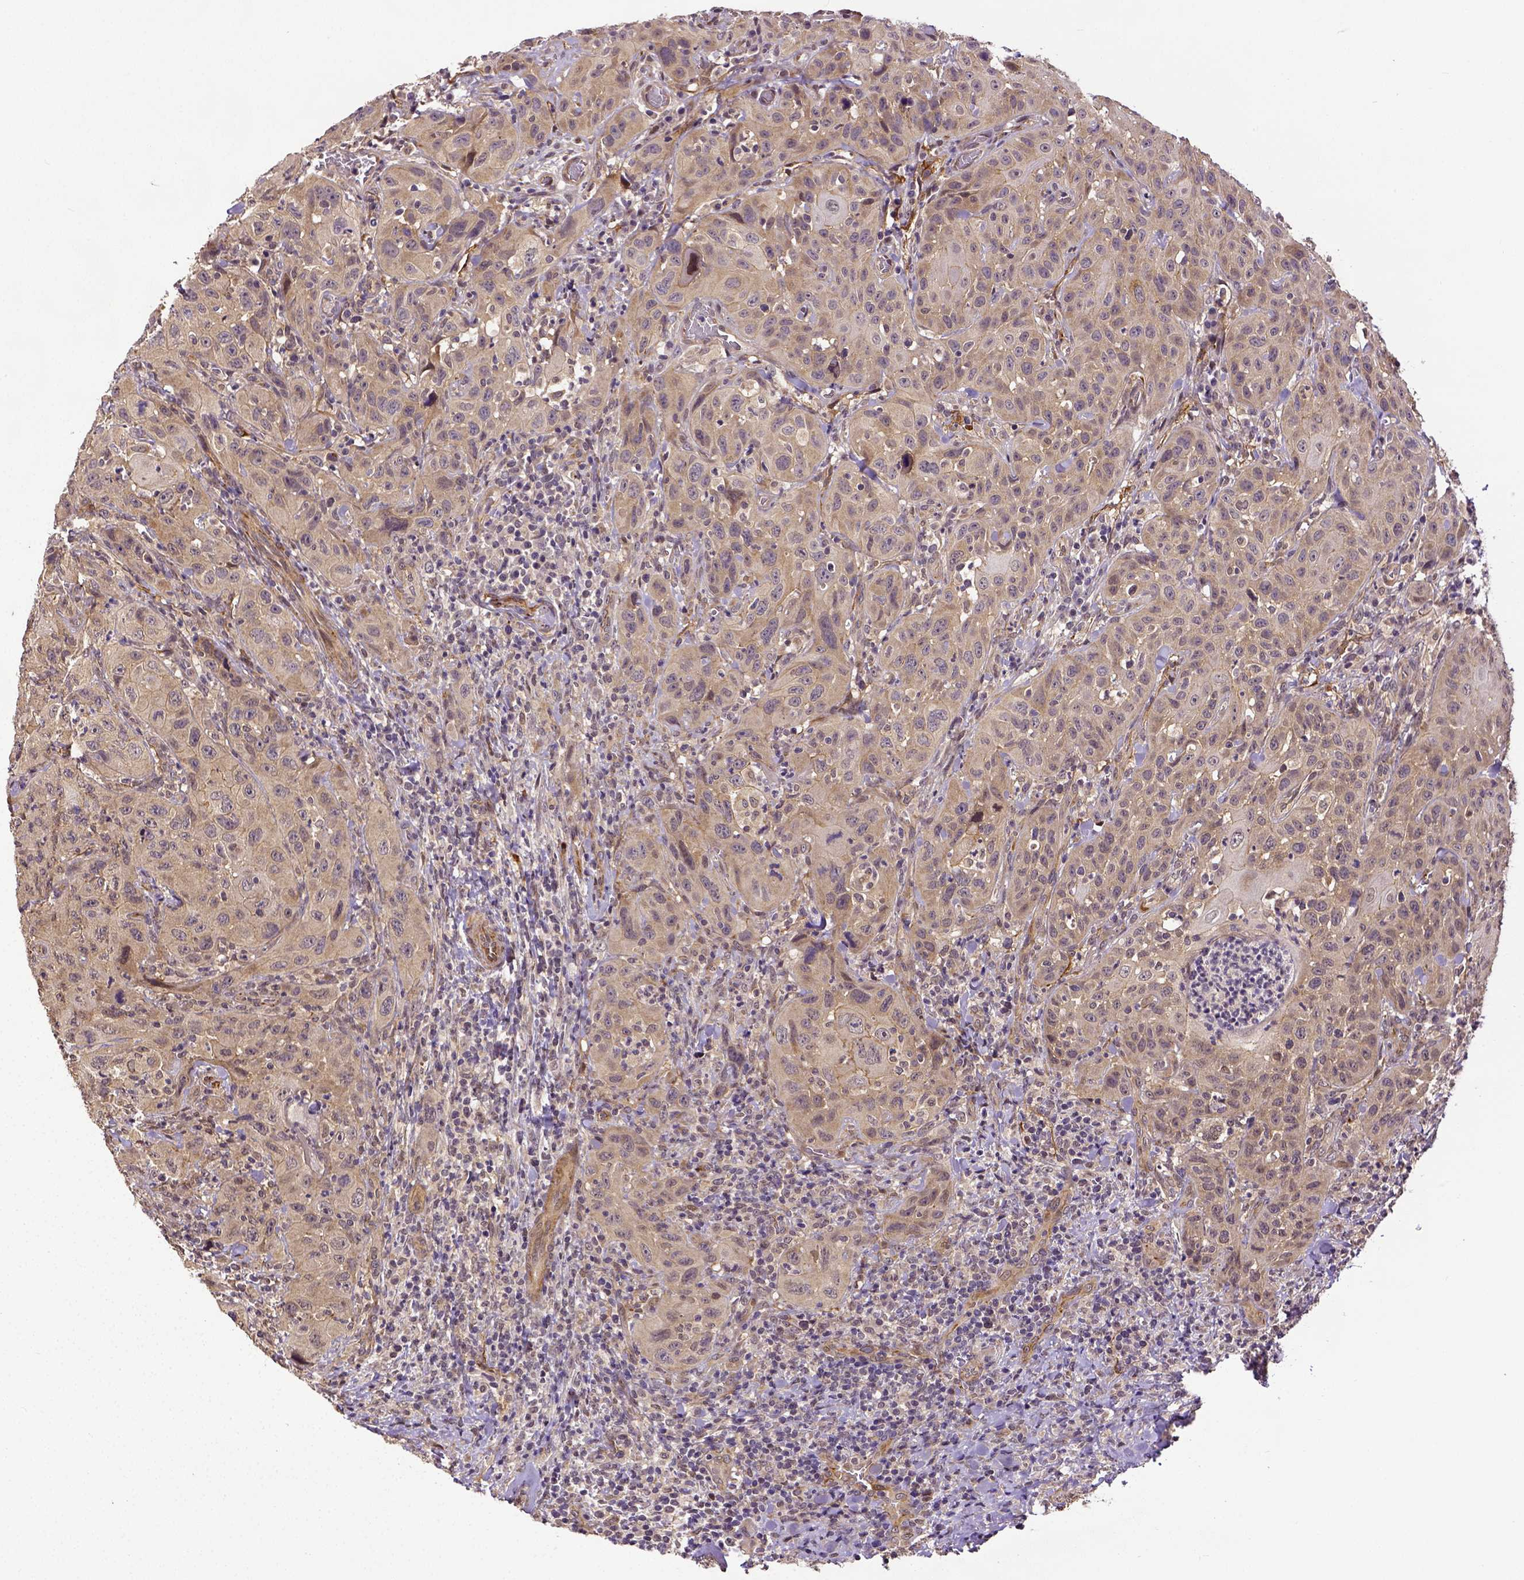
{"staining": {"intensity": "weak", "quantity": ">75%", "location": "cytoplasmic/membranous"}, "tissue": "head and neck cancer", "cell_type": "Tumor cells", "image_type": "cancer", "snomed": [{"axis": "morphology", "description": "Normal tissue, NOS"}, {"axis": "morphology", "description": "Squamous cell carcinoma, NOS"}, {"axis": "topography", "description": "Oral tissue"}, {"axis": "topography", "description": "Tounge, NOS"}, {"axis": "topography", "description": "Head-Neck"}], "caption": "Immunohistochemical staining of head and neck squamous cell carcinoma reveals weak cytoplasmic/membranous protein staining in about >75% of tumor cells.", "gene": "DICER1", "patient": {"sex": "male", "age": 62}}